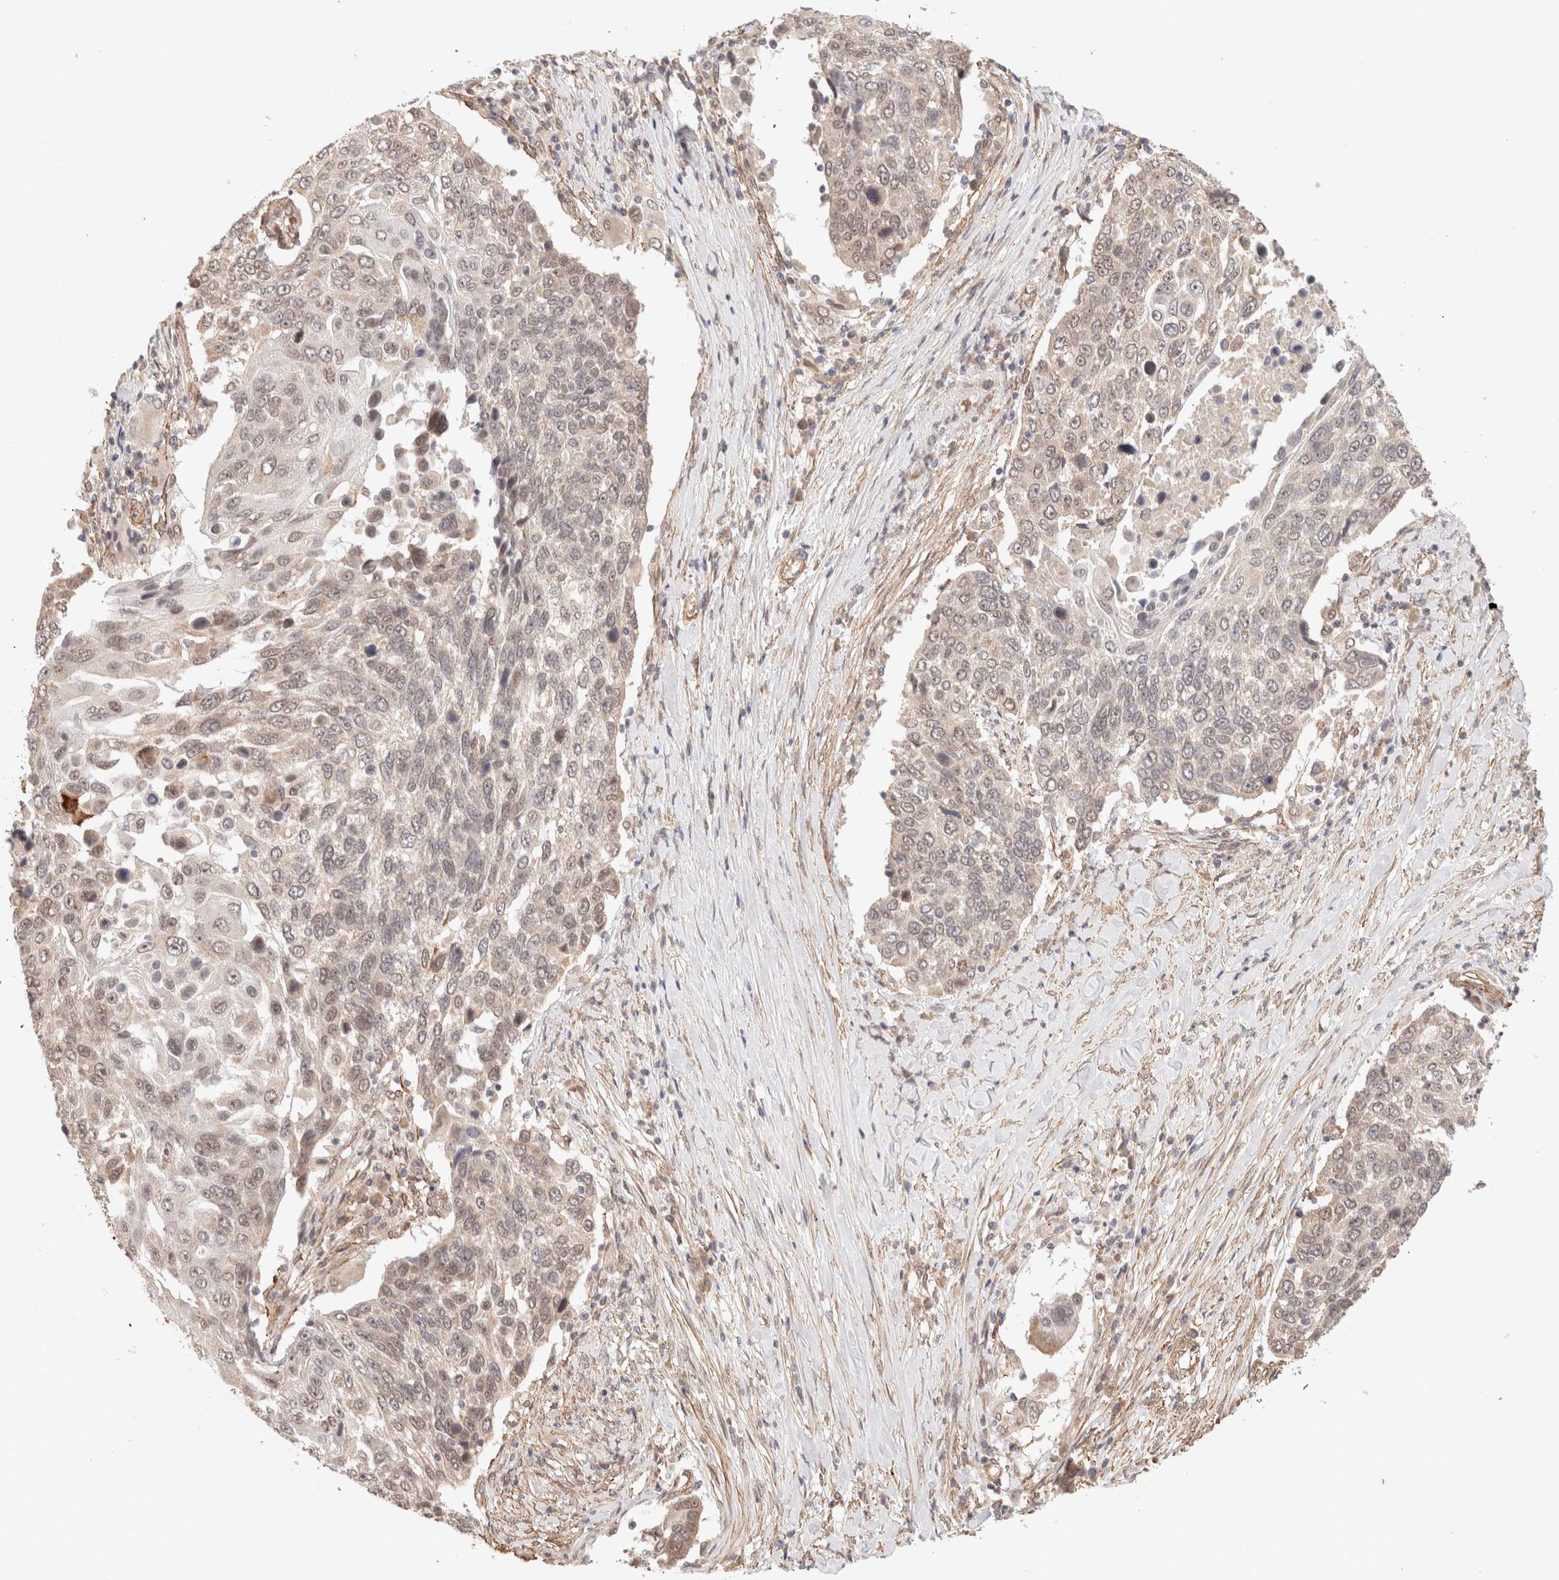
{"staining": {"intensity": "weak", "quantity": ">75%", "location": "cytoplasmic/membranous,nuclear"}, "tissue": "lung cancer", "cell_type": "Tumor cells", "image_type": "cancer", "snomed": [{"axis": "morphology", "description": "Squamous cell carcinoma, NOS"}, {"axis": "topography", "description": "Lung"}], "caption": "IHC micrograph of neoplastic tissue: human lung squamous cell carcinoma stained using immunohistochemistry (IHC) displays low levels of weak protein expression localized specifically in the cytoplasmic/membranous and nuclear of tumor cells, appearing as a cytoplasmic/membranous and nuclear brown color.", "gene": "BRPF3", "patient": {"sex": "male", "age": 66}}